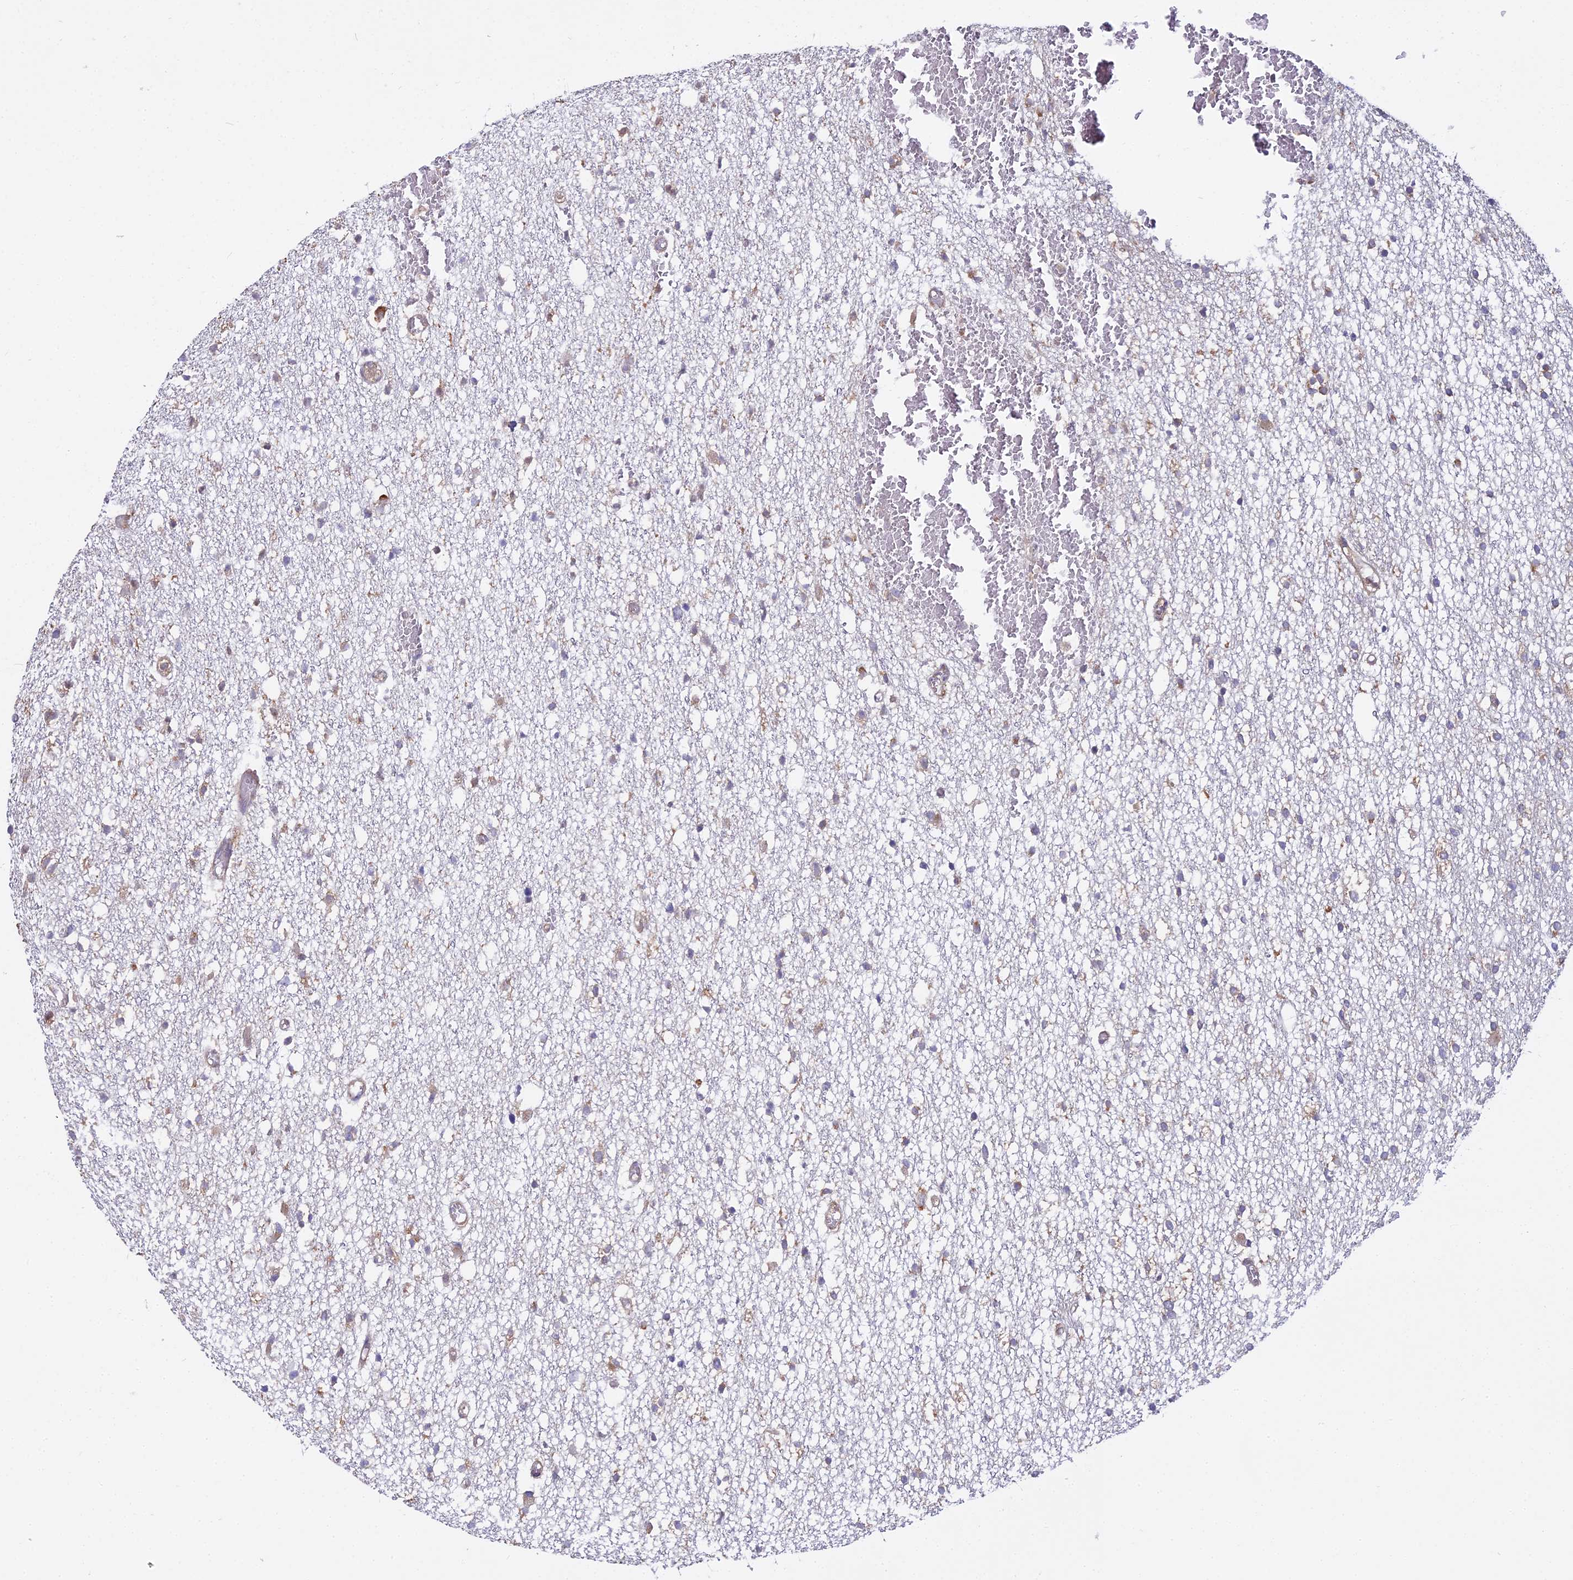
{"staining": {"intensity": "moderate", "quantity": "<25%", "location": "cytoplasmic/membranous"}, "tissue": "glioma", "cell_type": "Tumor cells", "image_type": "cancer", "snomed": [{"axis": "morphology", "description": "Glioma, malignant, Low grade"}, {"axis": "topography", "description": "Brain"}], "caption": "Human malignant glioma (low-grade) stained with a brown dye shows moderate cytoplasmic/membranous positive expression in approximately <25% of tumor cells.", "gene": "RPL26", "patient": {"sex": "female", "age": 22}}